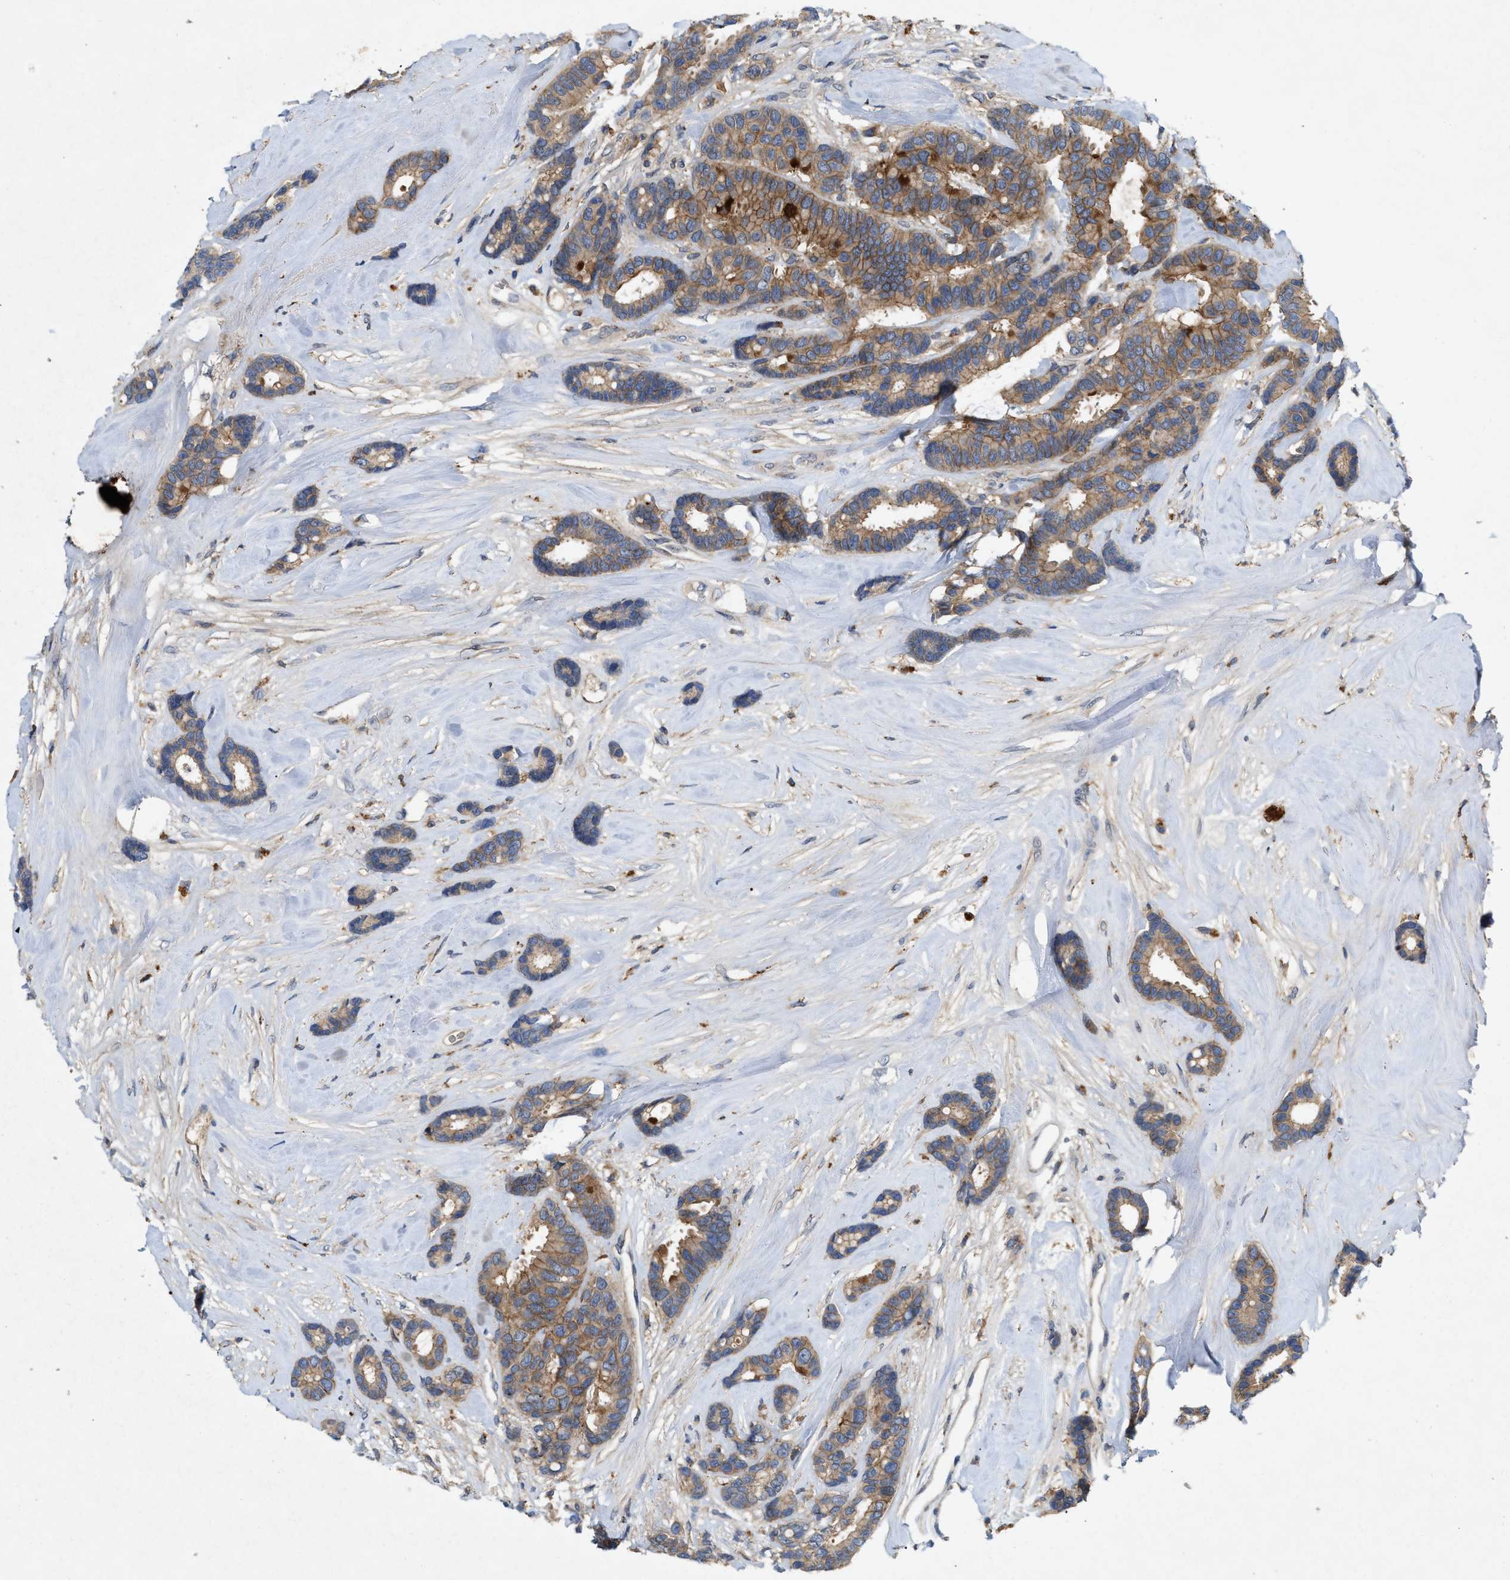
{"staining": {"intensity": "moderate", "quantity": ">75%", "location": "cytoplasmic/membranous"}, "tissue": "breast cancer", "cell_type": "Tumor cells", "image_type": "cancer", "snomed": [{"axis": "morphology", "description": "Duct carcinoma"}, {"axis": "topography", "description": "Breast"}], "caption": "IHC photomicrograph of neoplastic tissue: human breast cancer (intraductal carcinoma) stained using immunohistochemistry (IHC) reveals medium levels of moderate protein expression localized specifically in the cytoplasmic/membranous of tumor cells, appearing as a cytoplasmic/membranous brown color.", "gene": "LPAR2", "patient": {"sex": "female", "age": 87}}